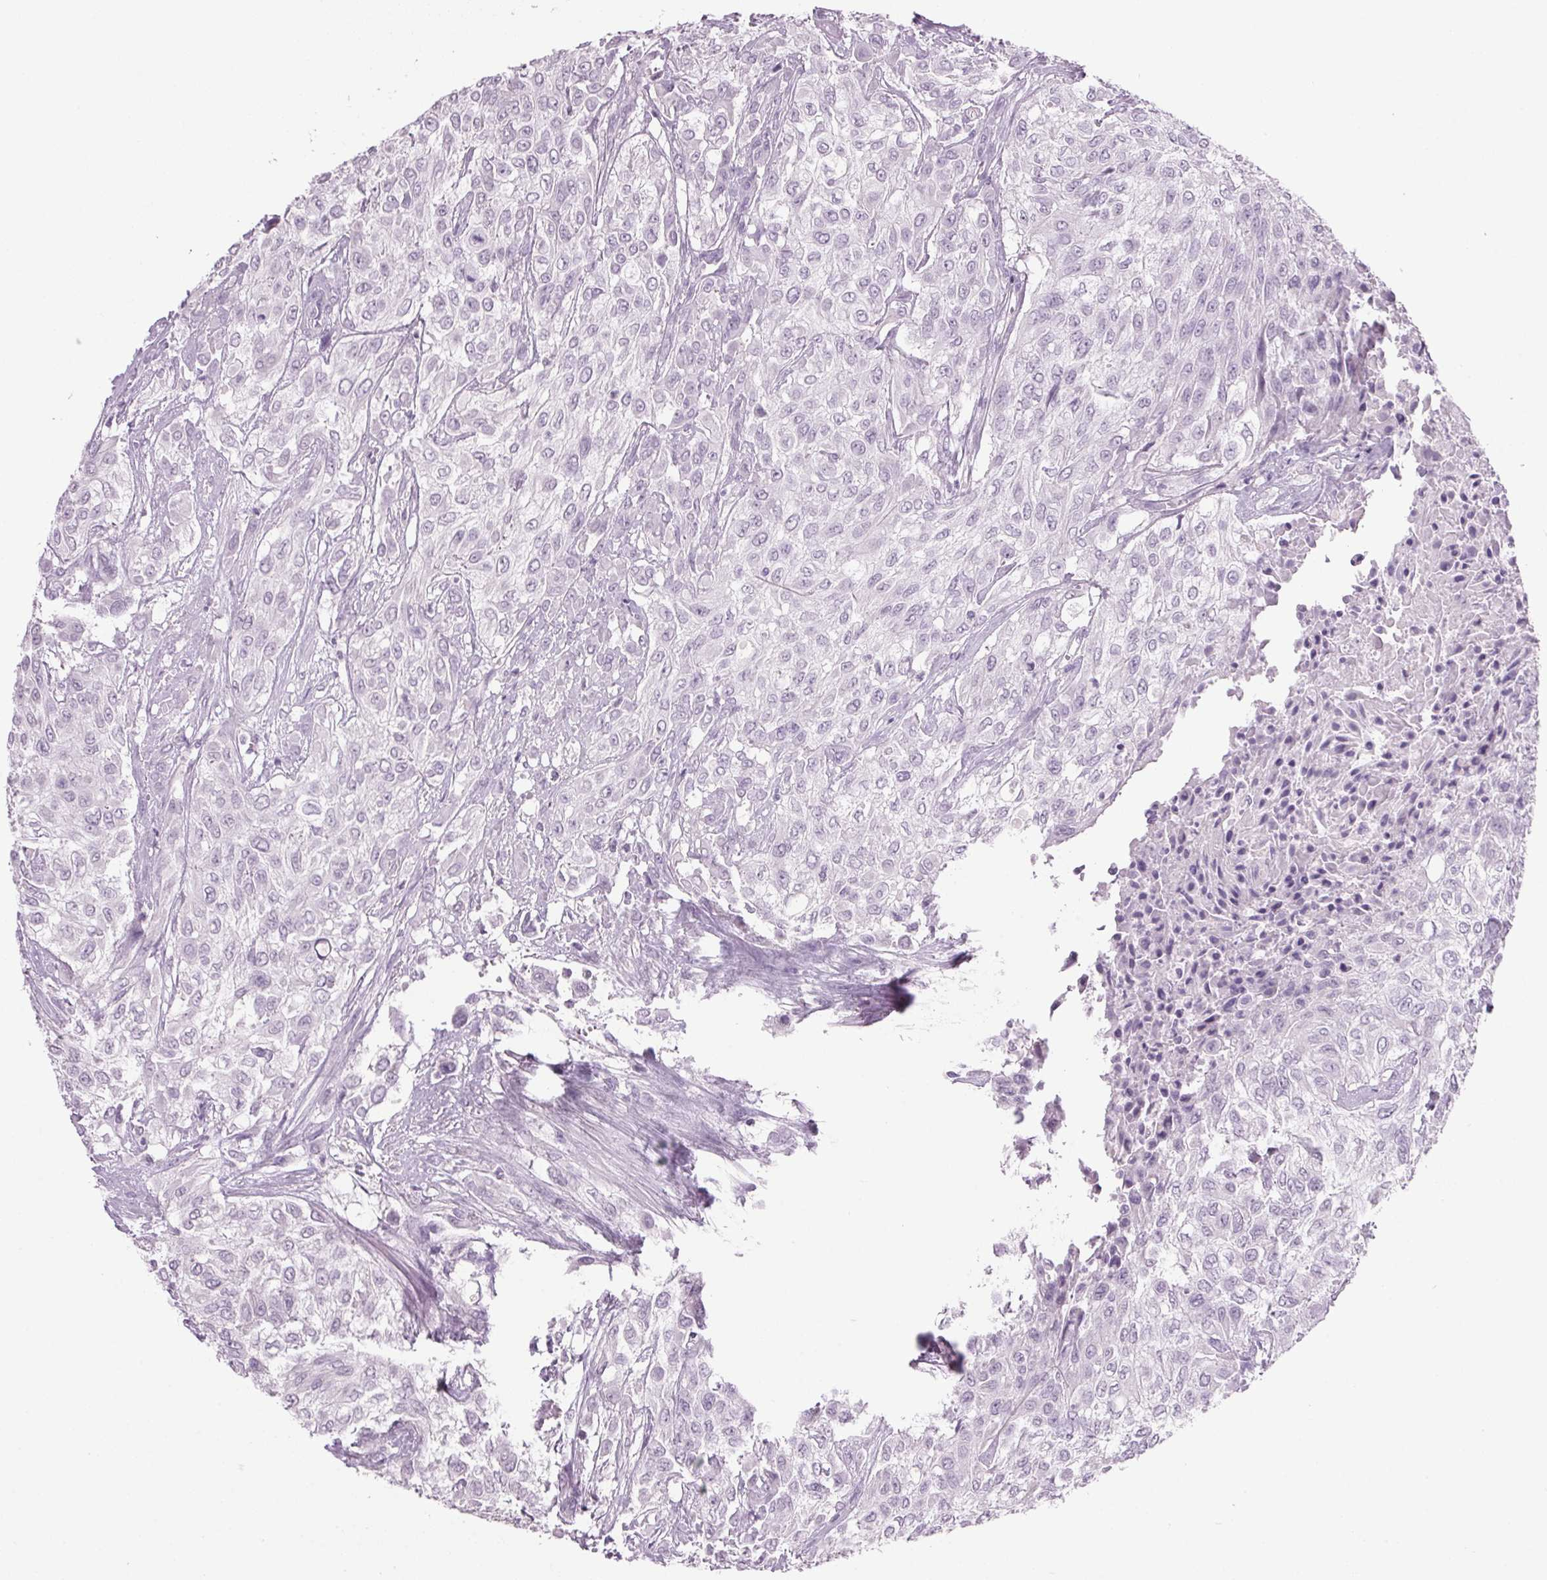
{"staining": {"intensity": "negative", "quantity": "none", "location": "none"}, "tissue": "urothelial cancer", "cell_type": "Tumor cells", "image_type": "cancer", "snomed": [{"axis": "morphology", "description": "Urothelial carcinoma, High grade"}, {"axis": "topography", "description": "Urinary bladder"}], "caption": "IHC histopathology image of urothelial cancer stained for a protein (brown), which shows no positivity in tumor cells.", "gene": "PPP1R1A", "patient": {"sex": "male", "age": 57}}